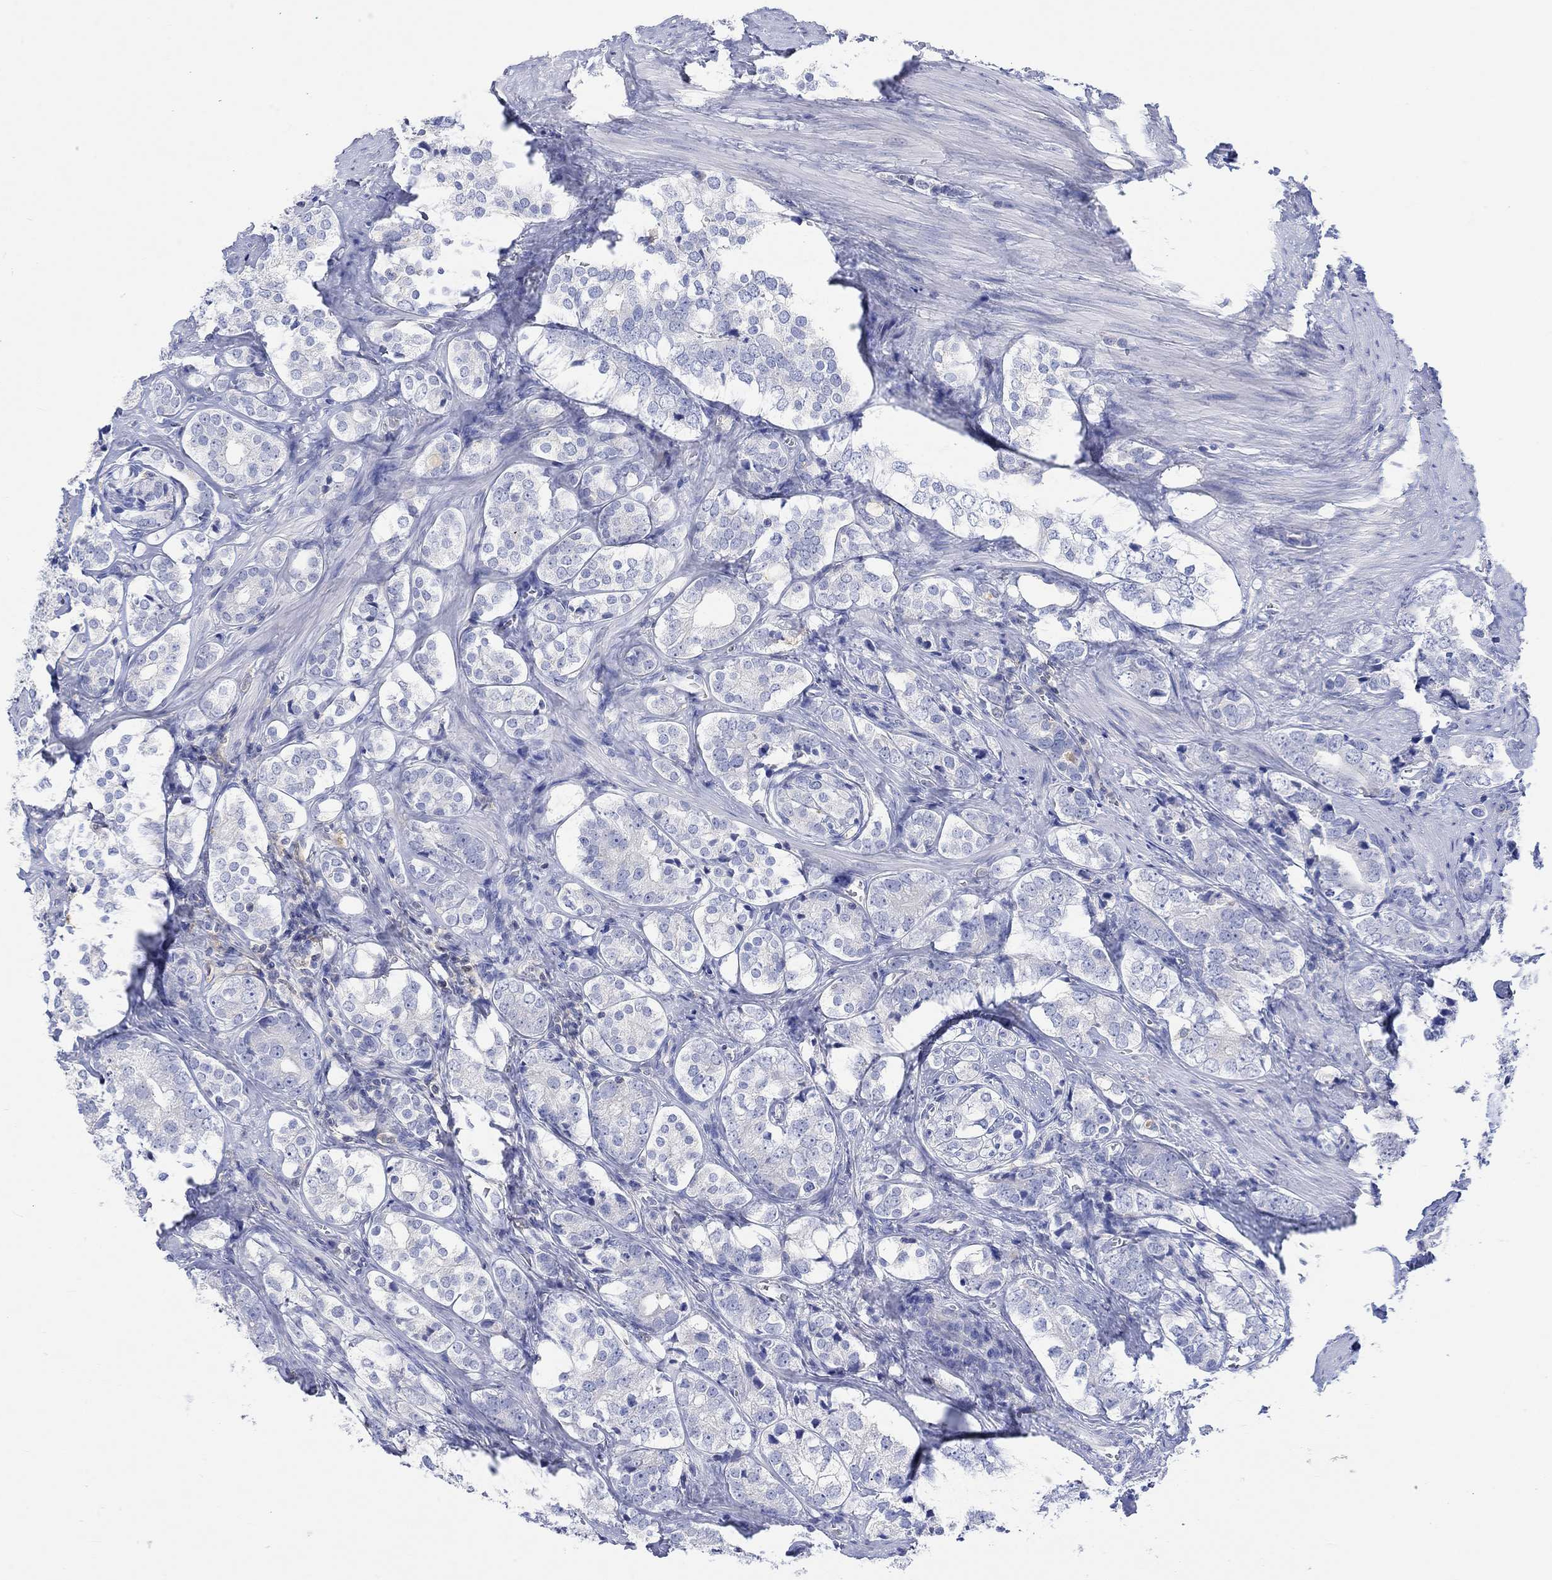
{"staining": {"intensity": "negative", "quantity": "none", "location": "none"}, "tissue": "prostate cancer", "cell_type": "Tumor cells", "image_type": "cancer", "snomed": [{"axis": "morphology", "description": "Adenocarcinoma, NOS"}, {"axis": "topography", "description": "Prostate and seminal vesicle, NOS"}], "caption": "Prostate cancer (adenocarcinoma) was stained to show a protein in brown. There is no significant staining in tumor cells.", "gene": "GCM1", "patient": {"sex": "male", "age": 63}}